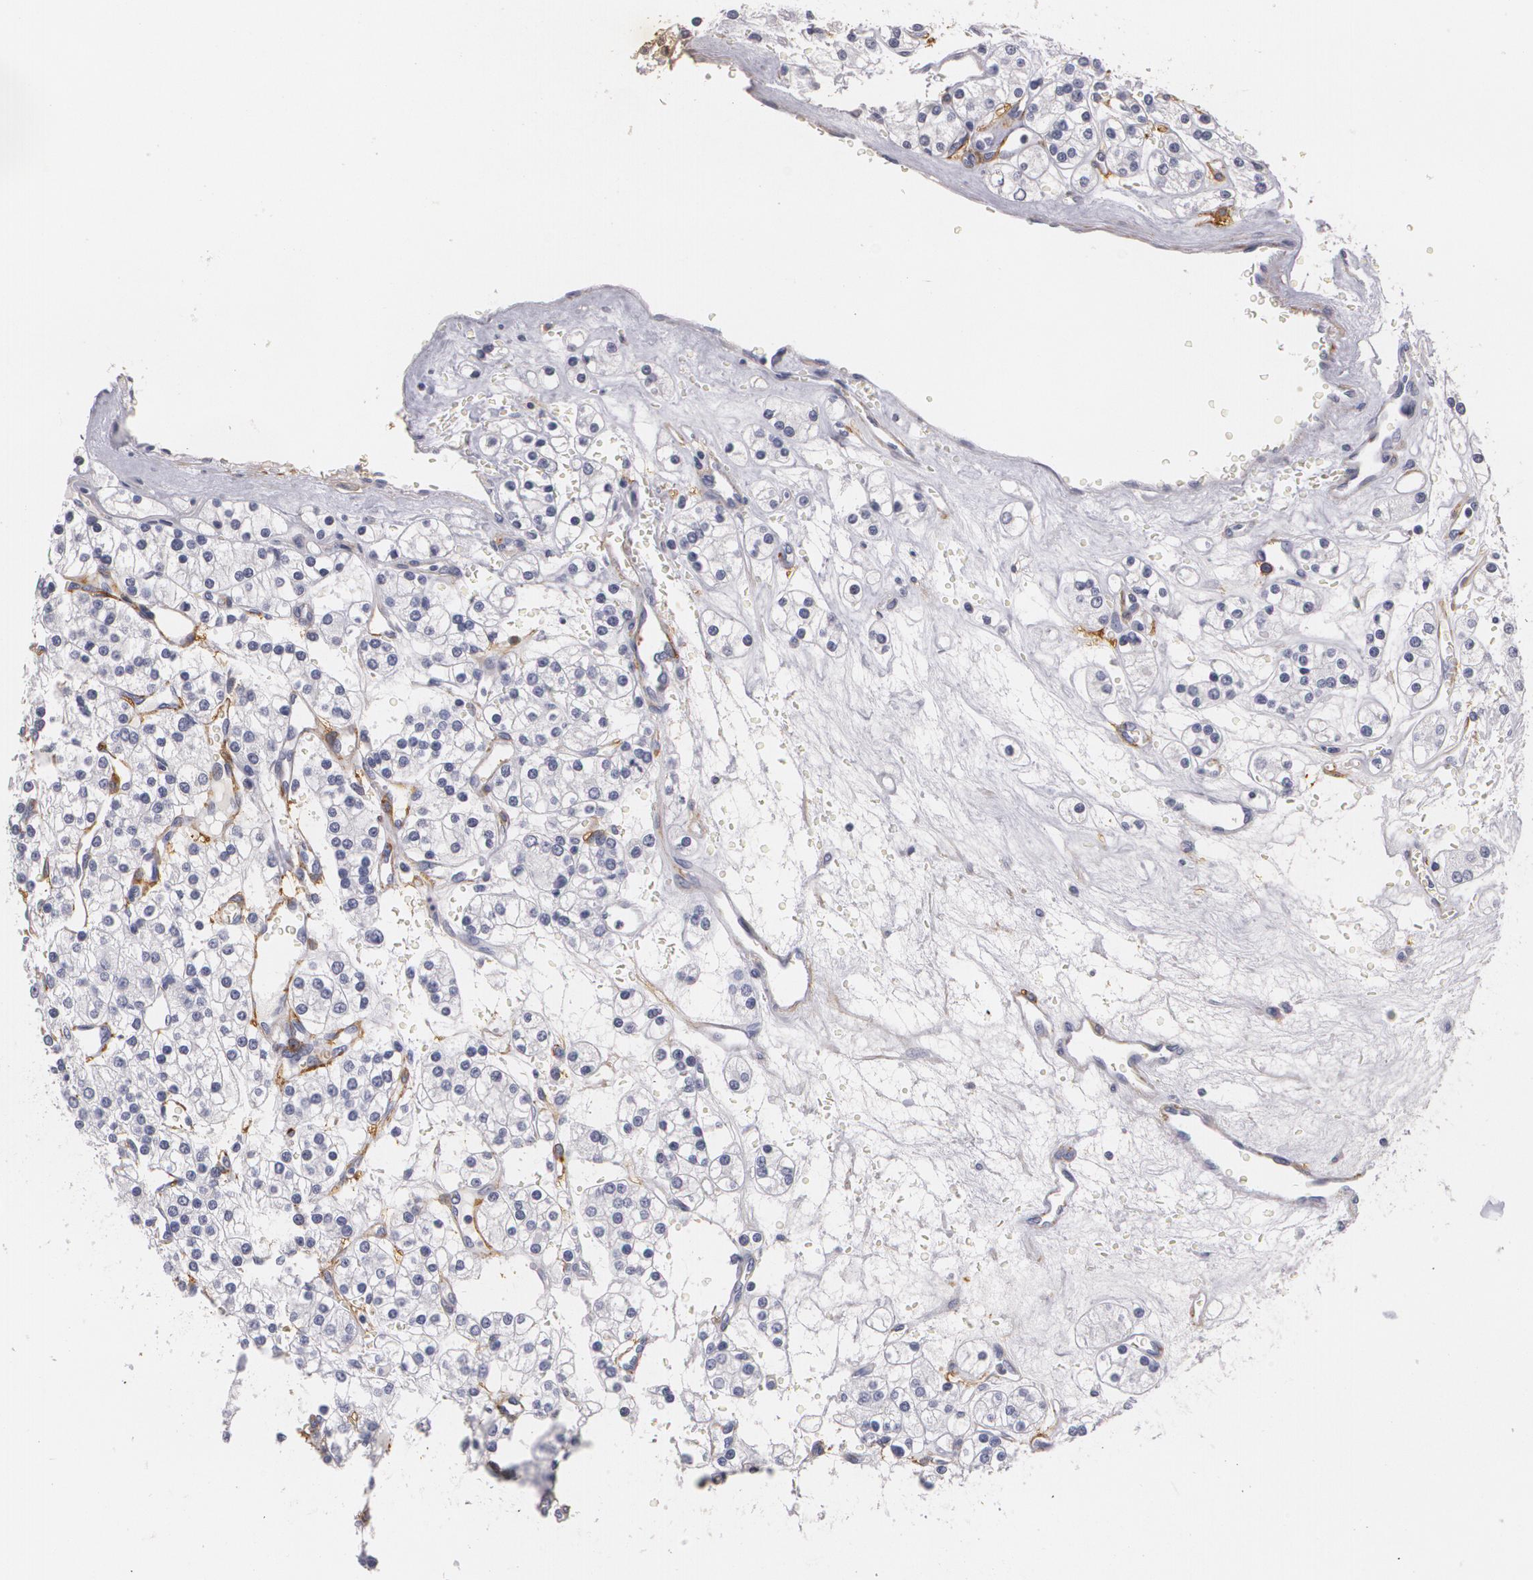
{"staining": {"intensity": "negative", "quantity": "none", "location": "none"}, "tissue": "renal cancer", "cell_type": "Tumor cells", "image_type": "cancer", "snomed": [{"axis": "morphology", "description": "Adenocarcinoma, NOS"}, {"axis": "topography", "description": "Kidney"}], "caption": "High power microscopy histopathology image of an immunohistochemistry (IHC) micrograph of renal cancer (adenocarcinoma), revealing no significant staining in tumor cells.", "gene": "NGFR", "patient": {"sex": "female", "age": 62}}